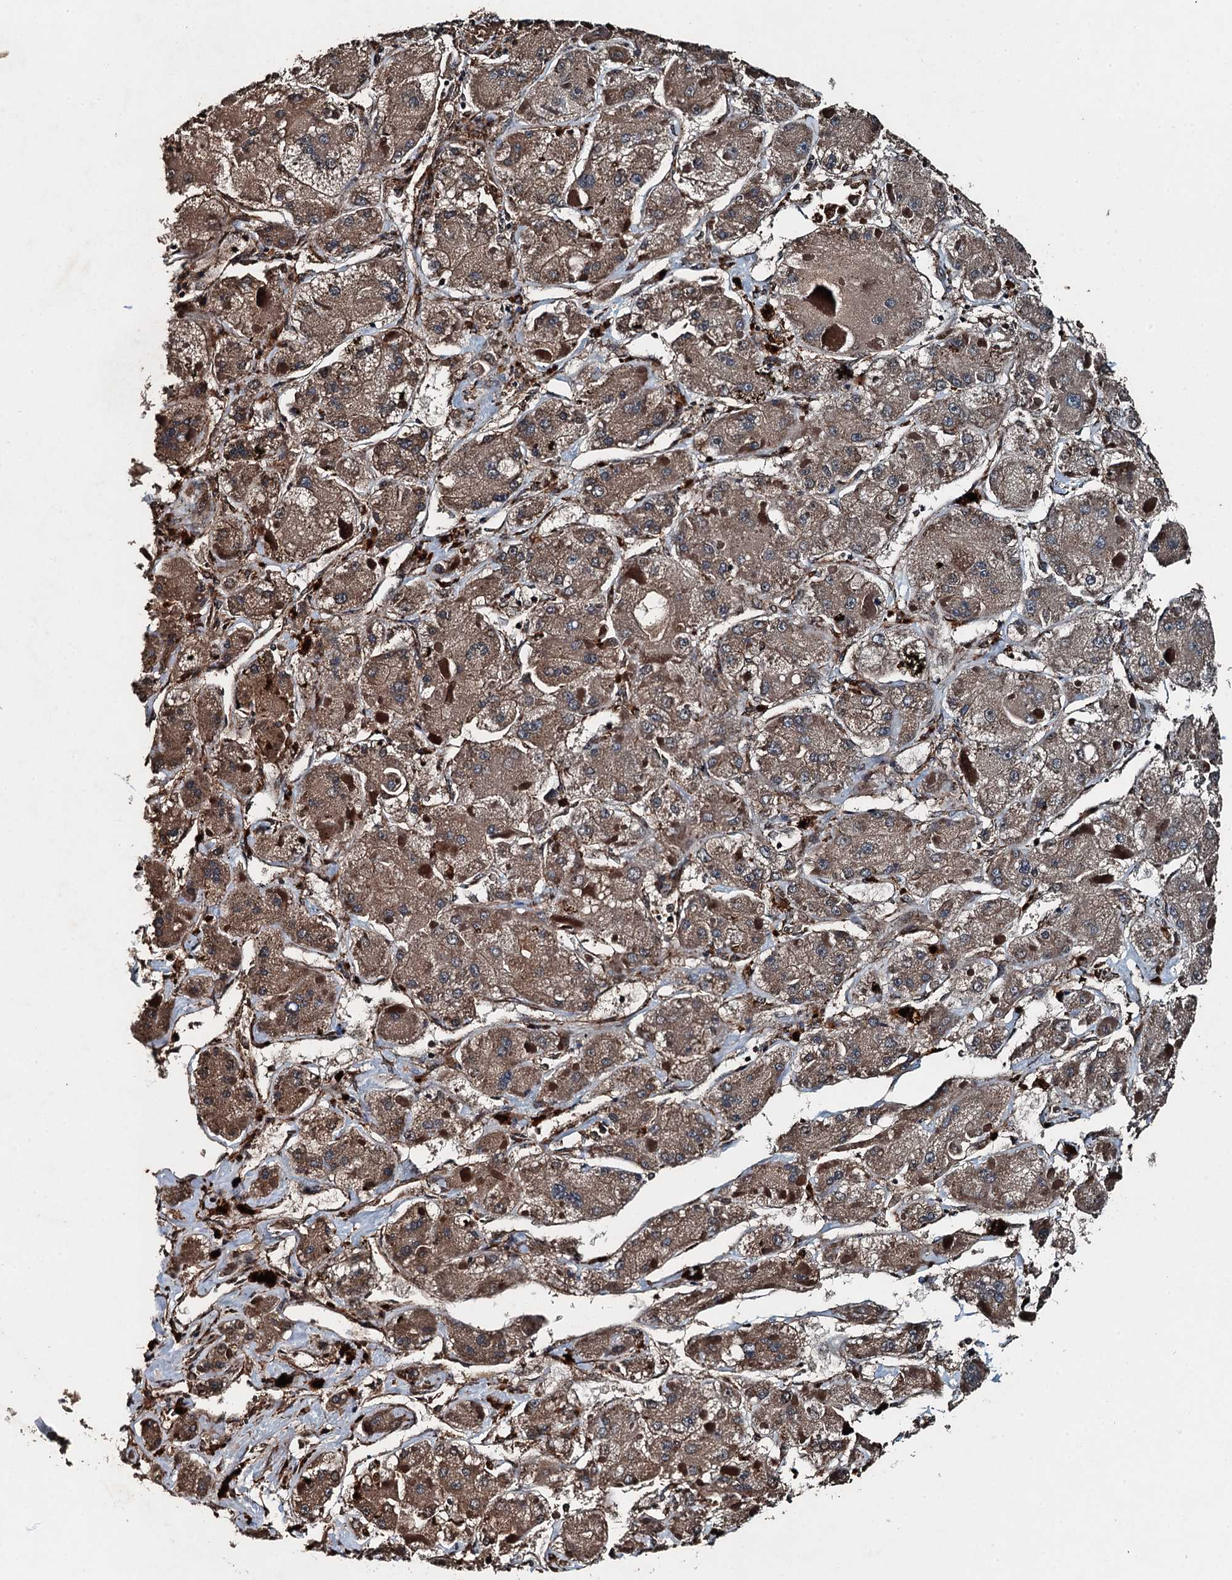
{"staining": {"intensity": "moderate", "quantity": ">75%", "location": "cytoplasmic/membranous"}, "tissue": "liver cancer", "cell_type": "Tumor cells", "image_type": "cancer", "snomed": [{"axis": "morphology", "description": "Carcinoma, Hepatocellular, NOS"}, {"axis": "topography", "description": "Liver"}], "caption": "A histopathology image showing moderate cytoplasmic/membranous staining in about >75% of tumor cells in liver cancer, as visualized by brown immunohistochemical staining.", "gene": "TCTN1", "patient": {"sex": "female", "age": 73}}